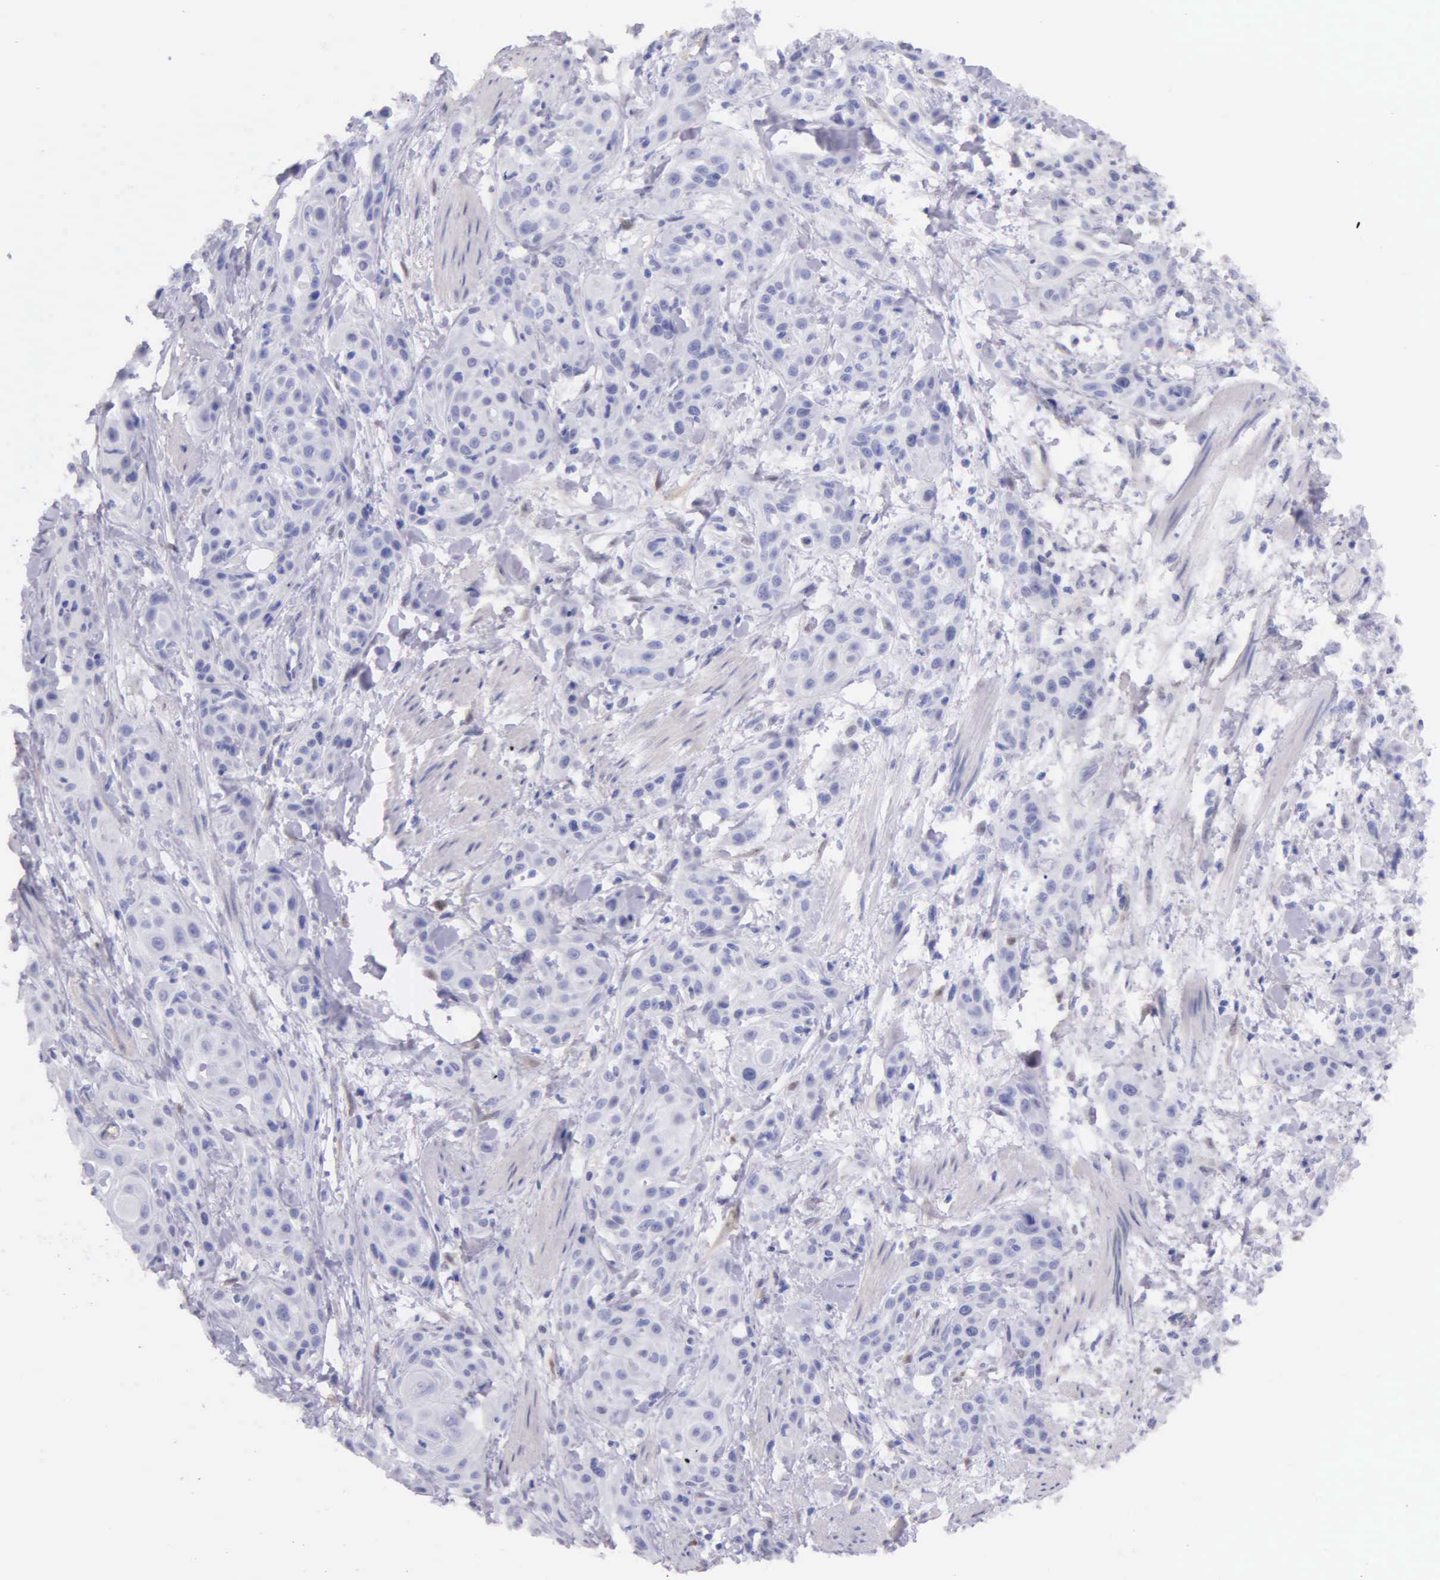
{"staining": {"intensity": "negative", "quantity": "none", "location": "none"}, "tissue": "skin cancer", "cell_type": "Tumor cells", "image_type": "cancer", "snomed": [{"axis": "morphology", "description": "Squamous cell carcinoma, NOS"}, {"axis": "topography", "description": "Skin"}, {"axis": "topography", "description": "Anal"}], "caption": "Protein analysis of skin squamous cell carcinoma displays no significant positivity in tumor cells.", "gene": "GSTT2", "patient": {"sex": "male", "age": 64}}